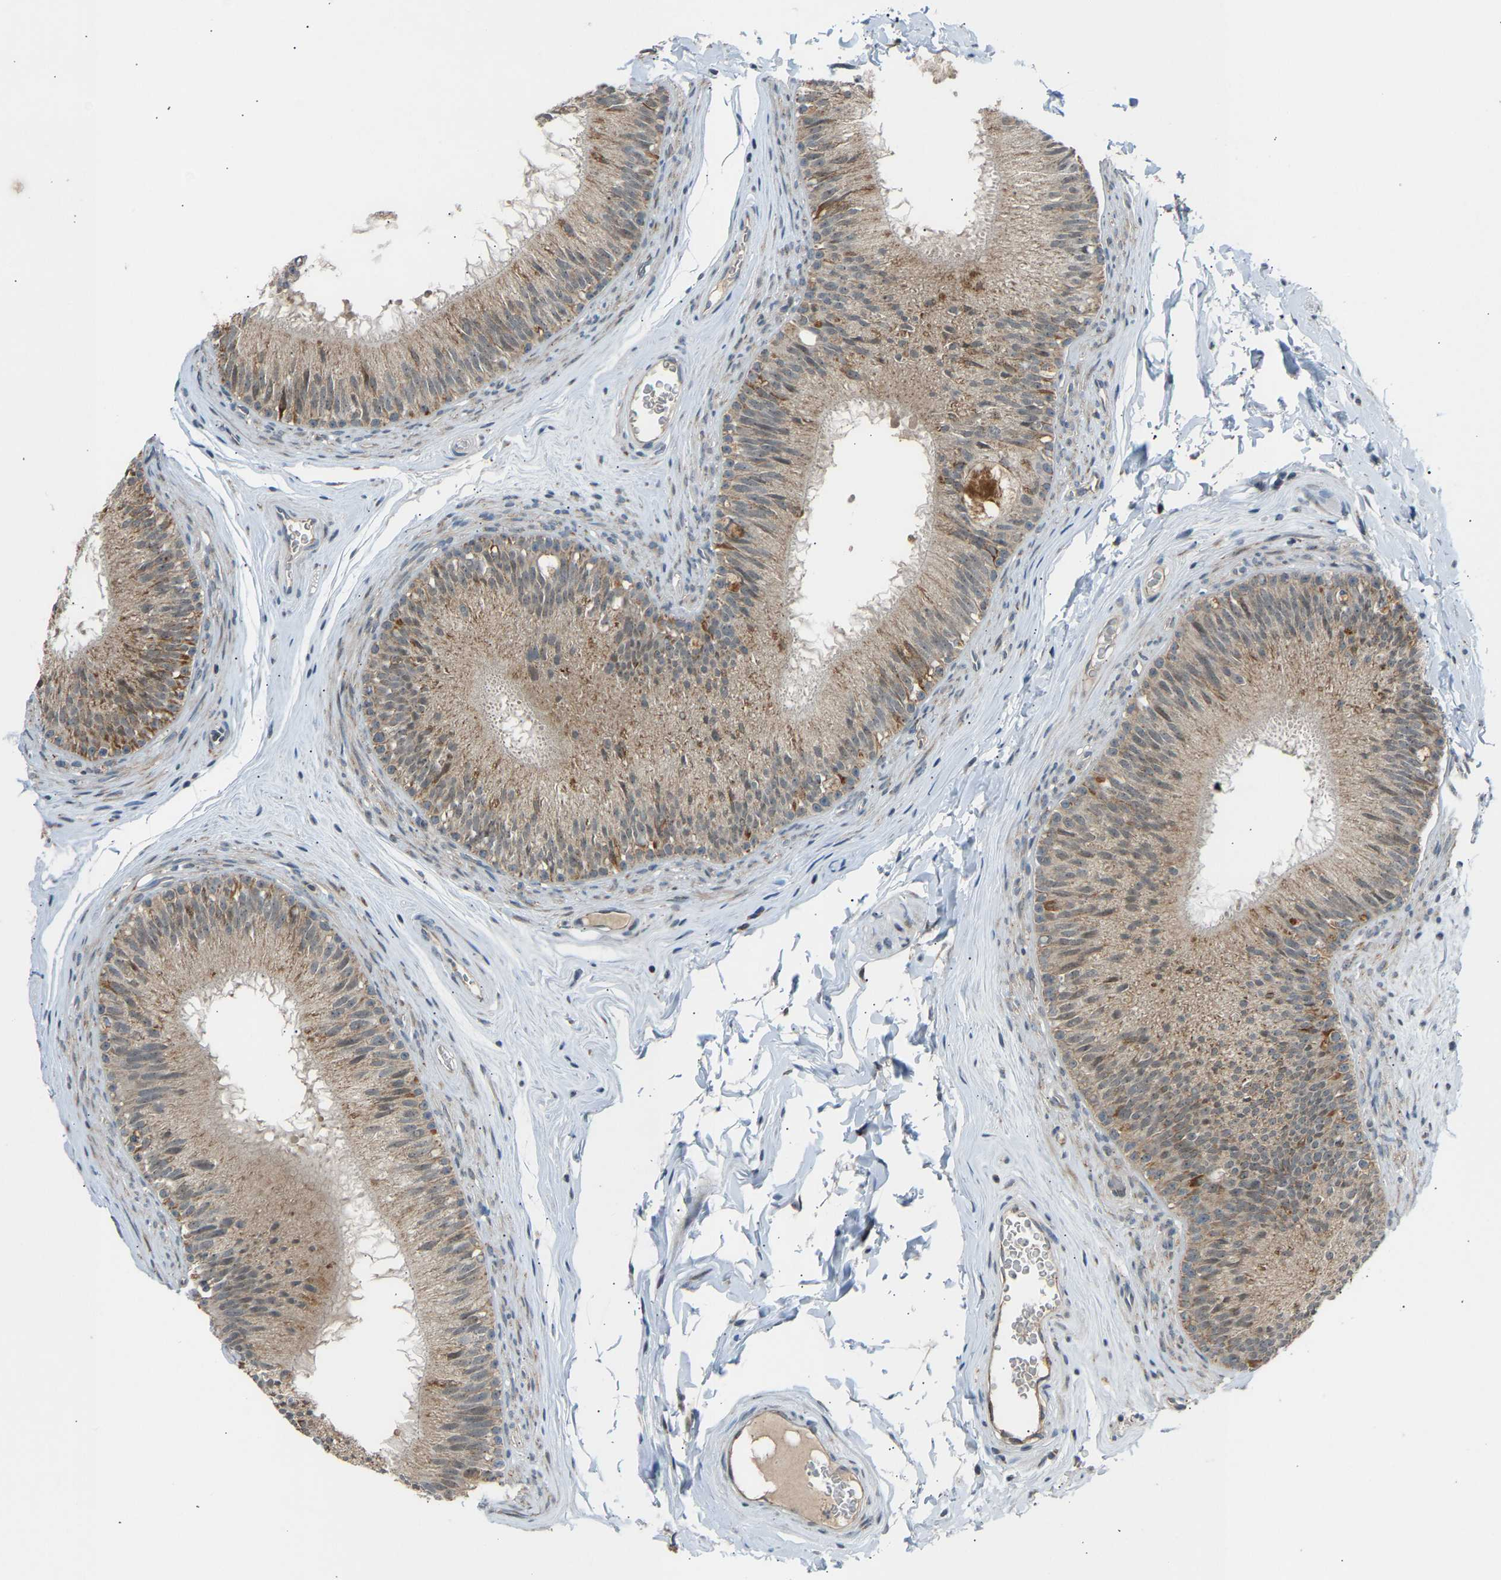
{"staining": {"intensity": "moderate", "quantity": "25%-75%", "location": "cytoplasmic/membranous"}, "tissue": "epididymis", "cell_type": "Glandular cells", "image_type": "normal", "snomed": [{"axis": "morphology", "description": "Normal tissue, NOS"}, {"axis": "topography", "description": "Testis"}, {"axis": "topography", "description": "Epididymis"}], "caption": "This photomicrograph exhibits immunohistochemistry staining of normal human epididymis, with medium moderate cytoplasmic/membranous staining in approximately 25%-75% of glandular cells.", "gene": "SLIRP", "patient": {"sex": "male", "age": 36}}